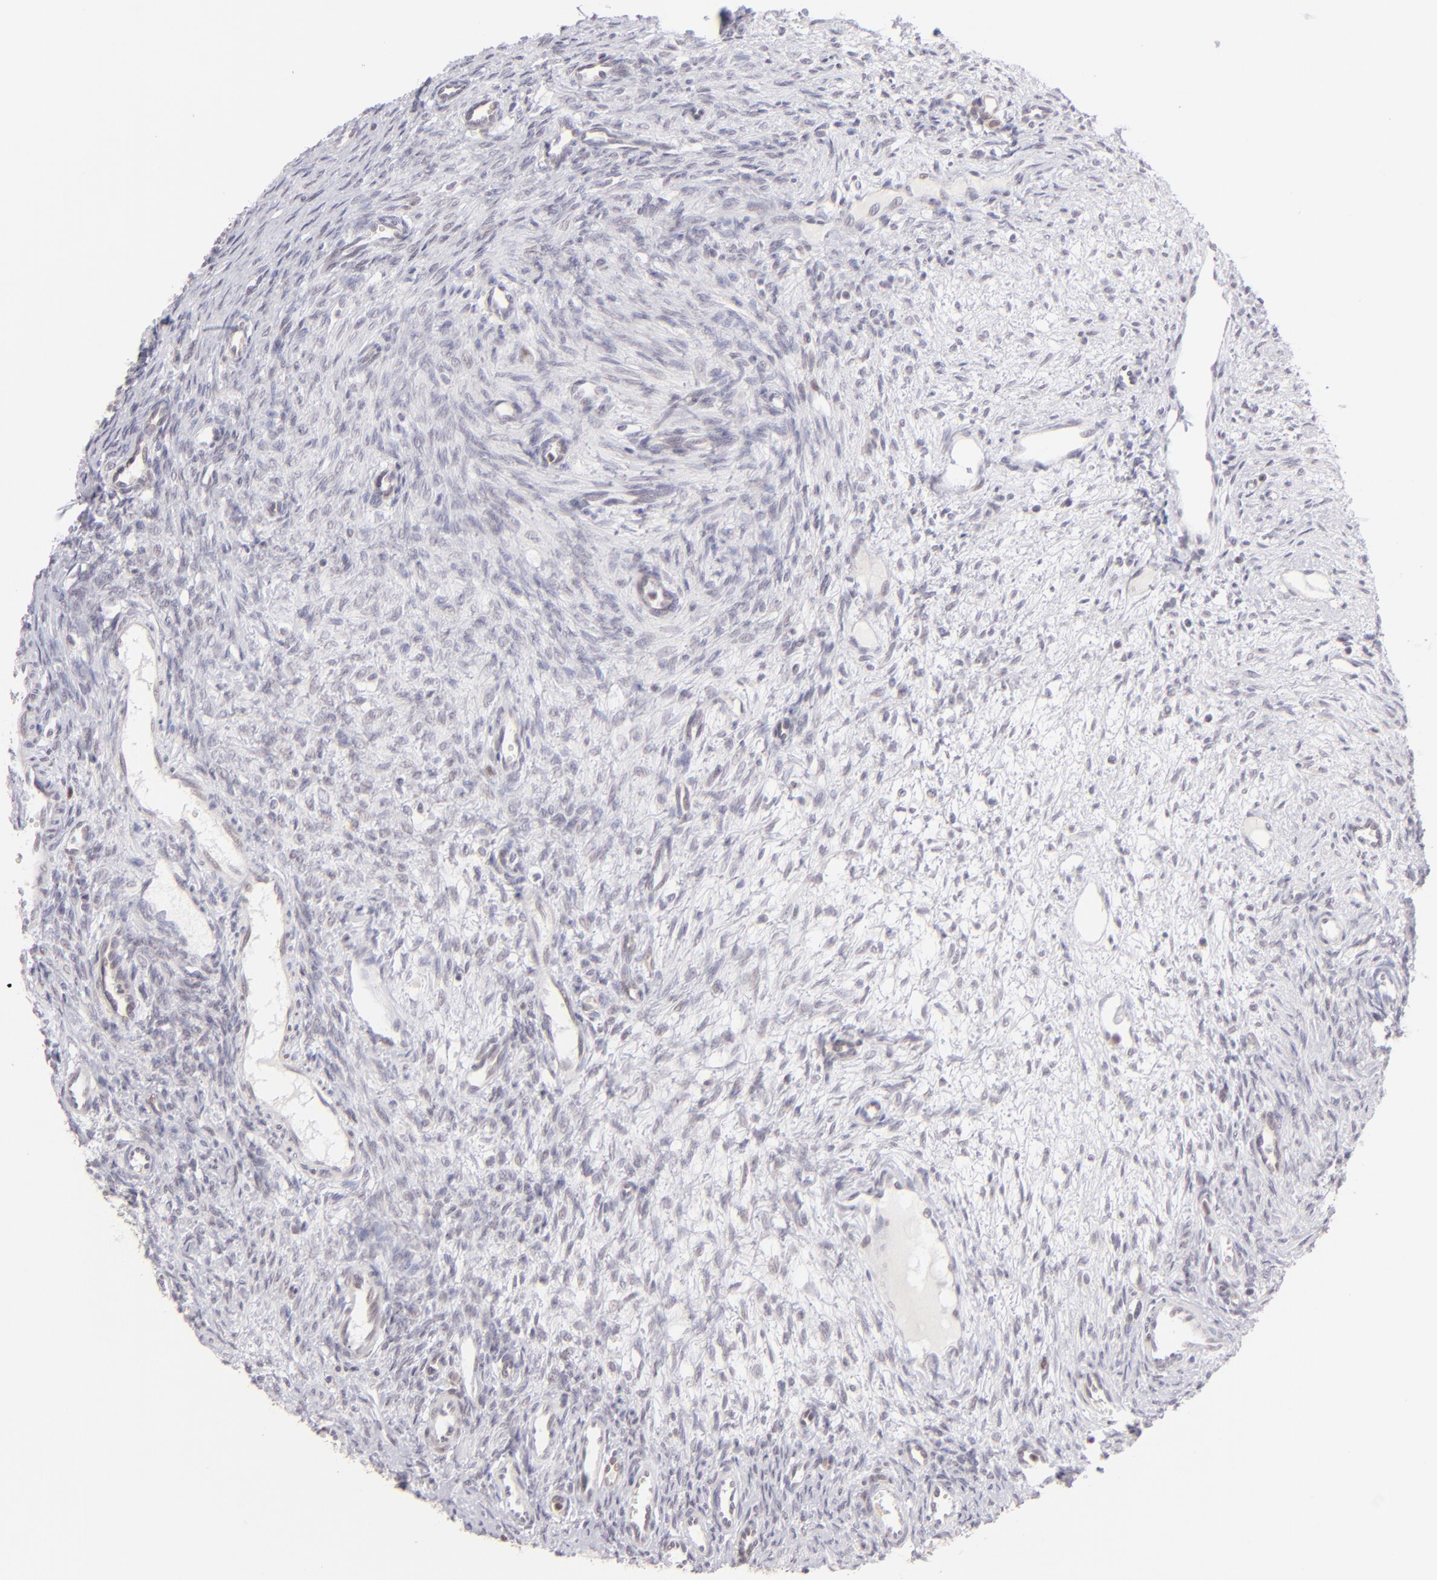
{"staining": {"intensity": "negative", "quantity": "none", "location": "none"}, "tissue": "ovary", "cell_type": "Follicle cells", "image_type": "normal", "snomed": [{"axis": "morphology", "description": "Normal tissue, NOS"}, {"axis": "topography", "description": "Ovary"}], "caption": "Histopathology image shows no significant protein staining in follicle cells of benign ovary.", "gene": "POU2F1", "patient": {"sex": "female", "age": 33}}